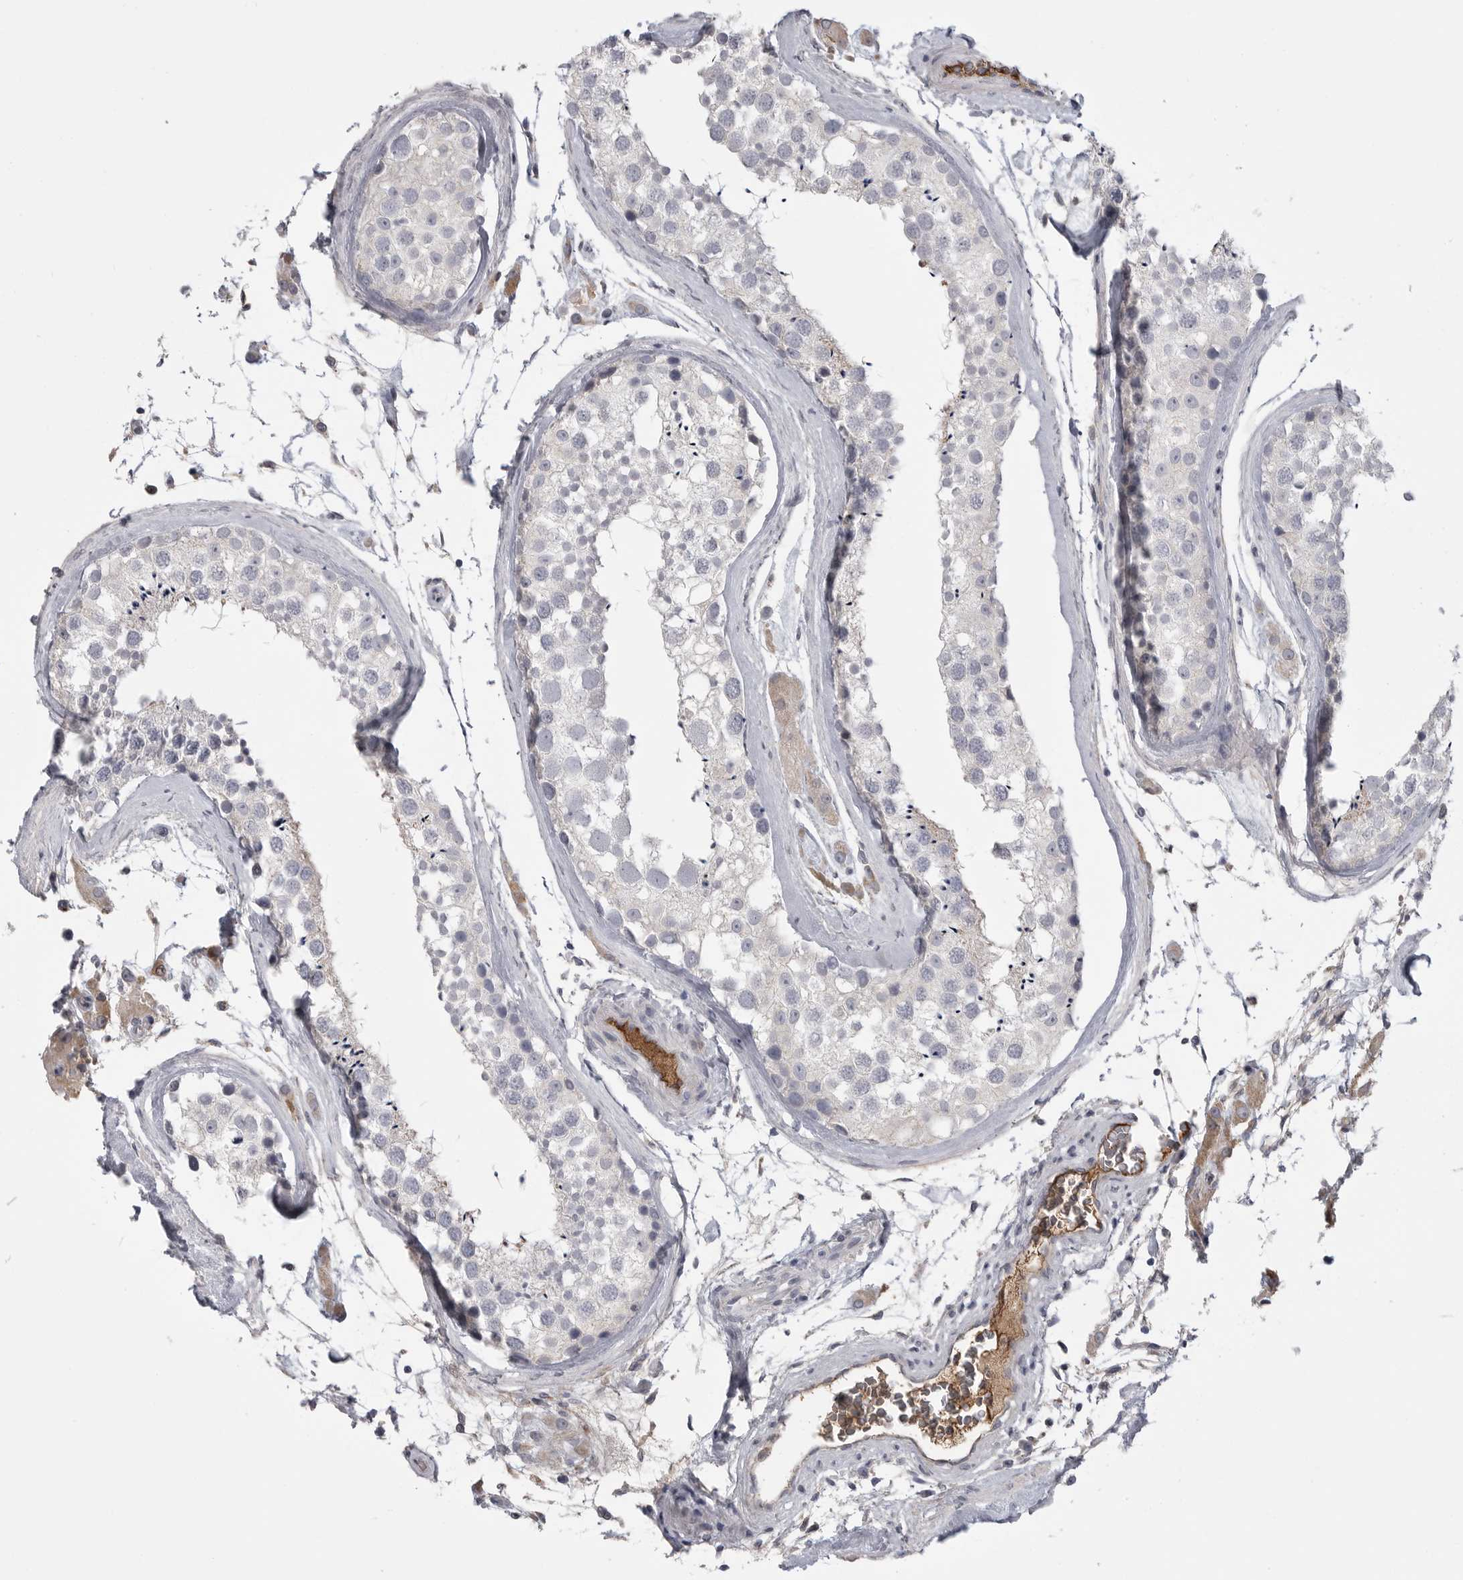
{"staining": {"intensity": "weak", "quantity": "25%-75%", "location": "nuclear"}, "tissue": "testis", "cell_type": "Cells in seminiferous ducts", "image_type": "normal", "snomed": [{"axis": "morphology", "description": "Normal tissue, NOS"}, {"axis": "topography", "description": "Testis"}], "caption": "This photomicrograph reveals immunohistochemistry (IHC) staining of benign testis, with low weak nuclear staining in about 25%-75% of cells in seminiferous ducts.", "gene": "SERPING1", "patient": {"sex": "male", "age": 46}}